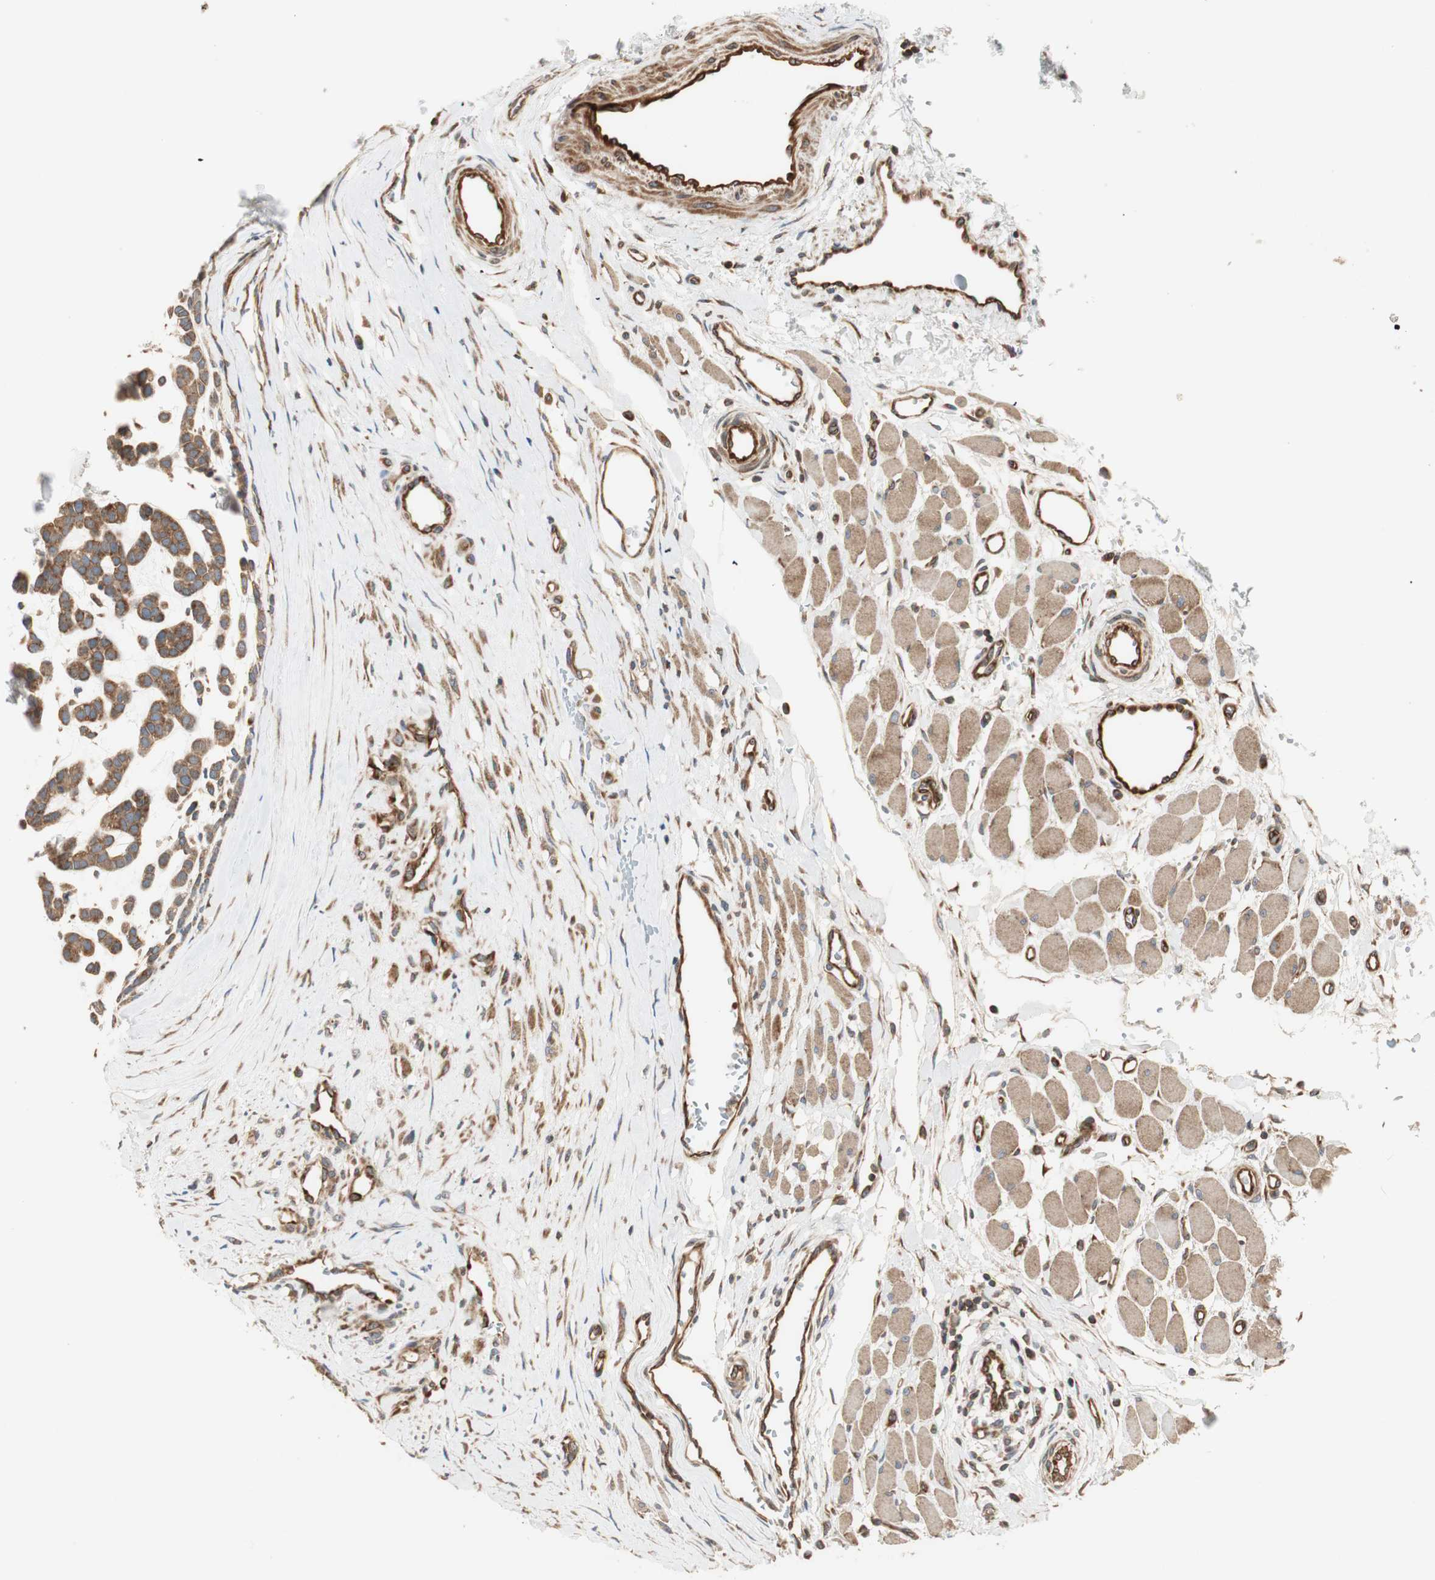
{"staining": {"intensity": "strong", "quantity": ">75%", "location": "cytoplasmic/membranous"}, "tissue": "head and neck cancer", "cell_type": "Tumor cells", "image_type": "cancer", "snomed": [{"axis": "morphology", "description": "Adenocarcinoma, NOS"}, {"axis": "morphology", "description": "Adenoma, NOS"}, {"axis": "topography", "description": "Head-Neck"}], "caption": "Immunohistochemistry micrograph of human adenocarcinoma (head and neck) stained for a protein (brown), which shows high levels of strong cytoplasmic/membranous staining in about >75% of tumor cells.", "gene": "CTTNBP2NL", "patient": {"sex": "female", "age": 55}}